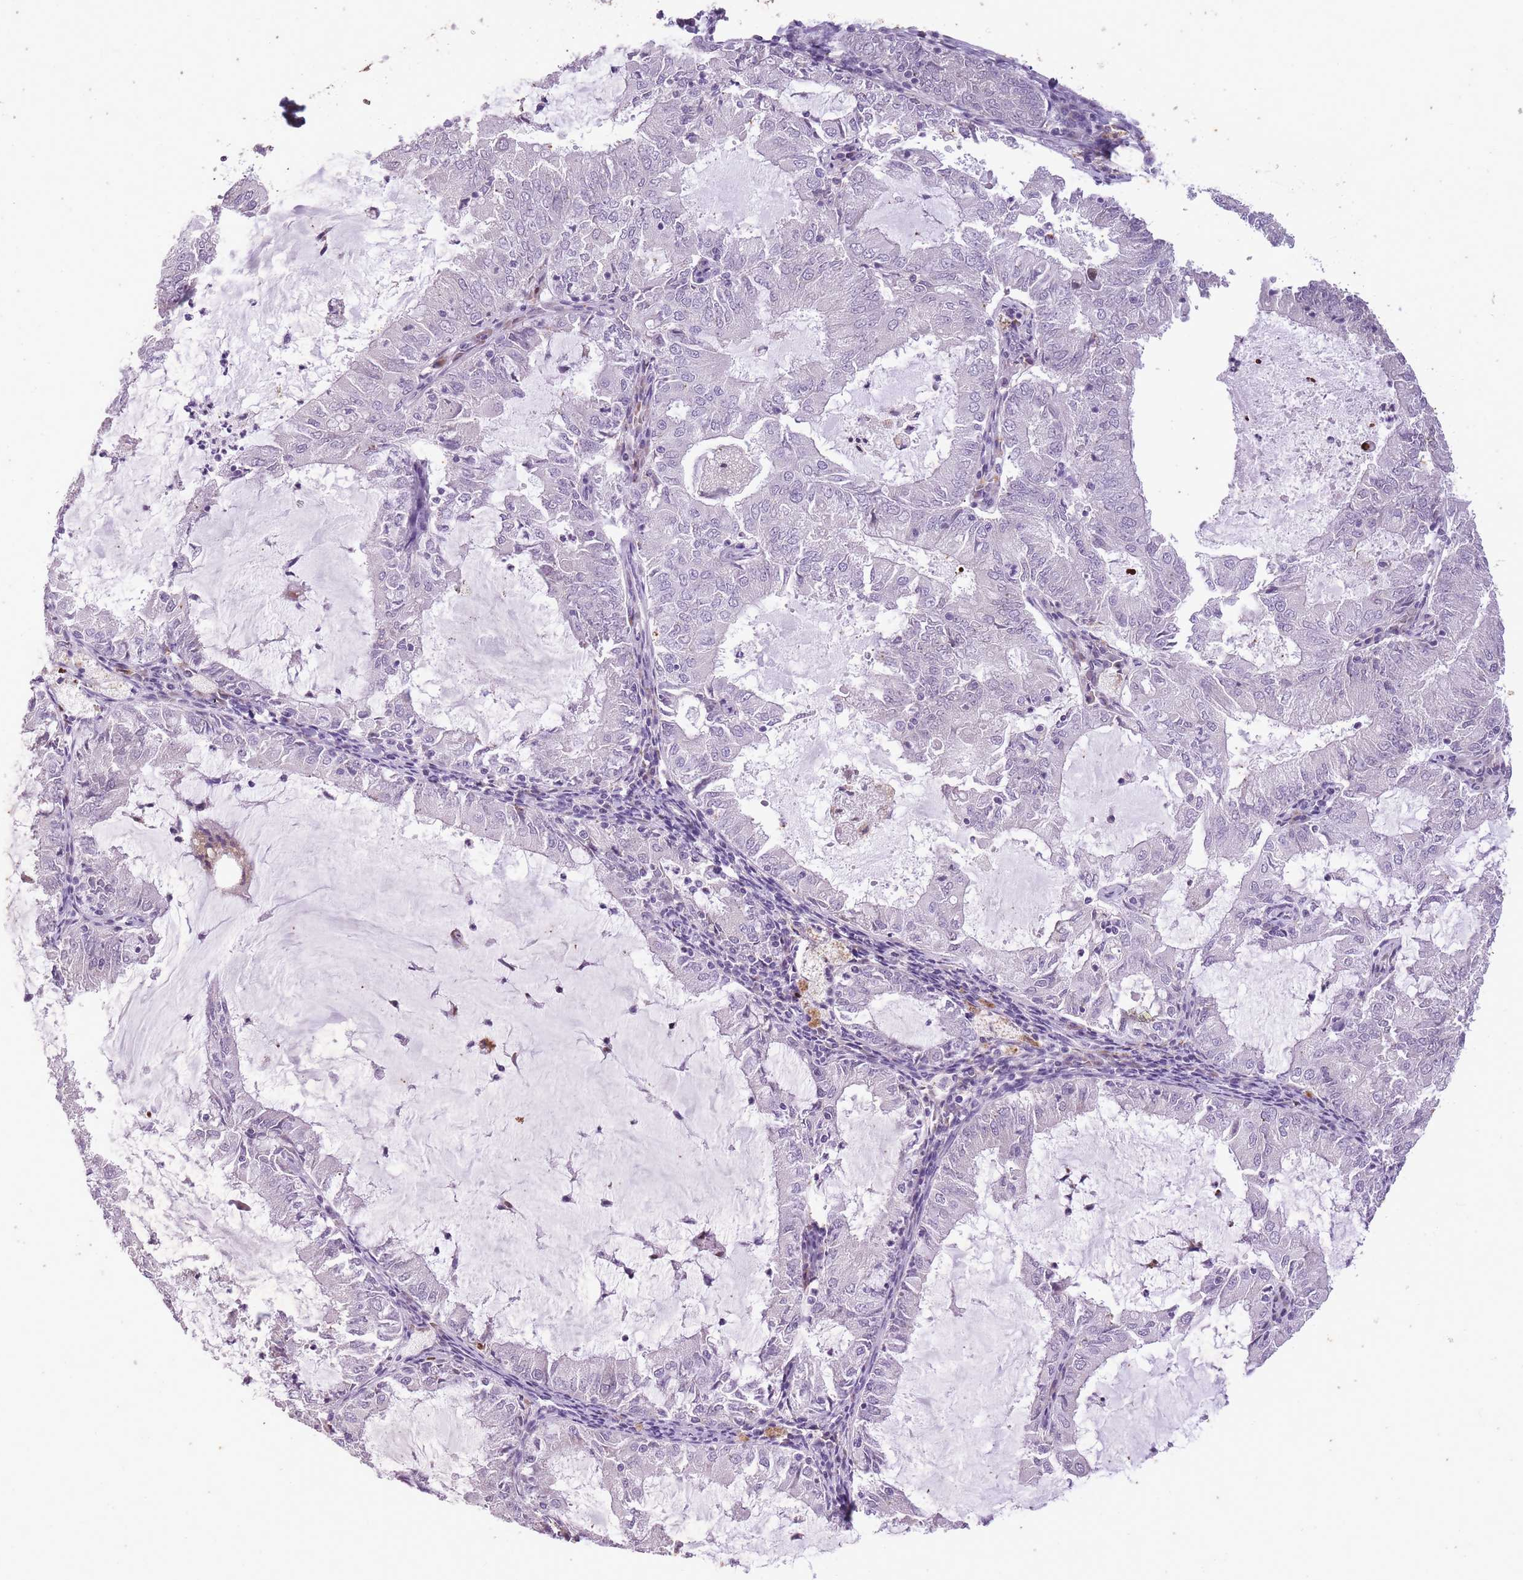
{"staining": {"intensity": "negative", "quantity": "none", "location": "none"}, "tissue": "endometrial cancer", "cell_type": "Tumor cells", "image_type": "cancer", "snomed": [{"axis": "morphology", "description": "Adenocarcinoma, NOS"}, {"axis": "topography", "description": "Endometrium"}], "caption": "Protein analysis of endometrial cancer (adenocarcinoma) demonstrates no significant expression in tumor cells.", "gene": "CNTNAP3", "patient": {"sex": "female", "age": 57}}